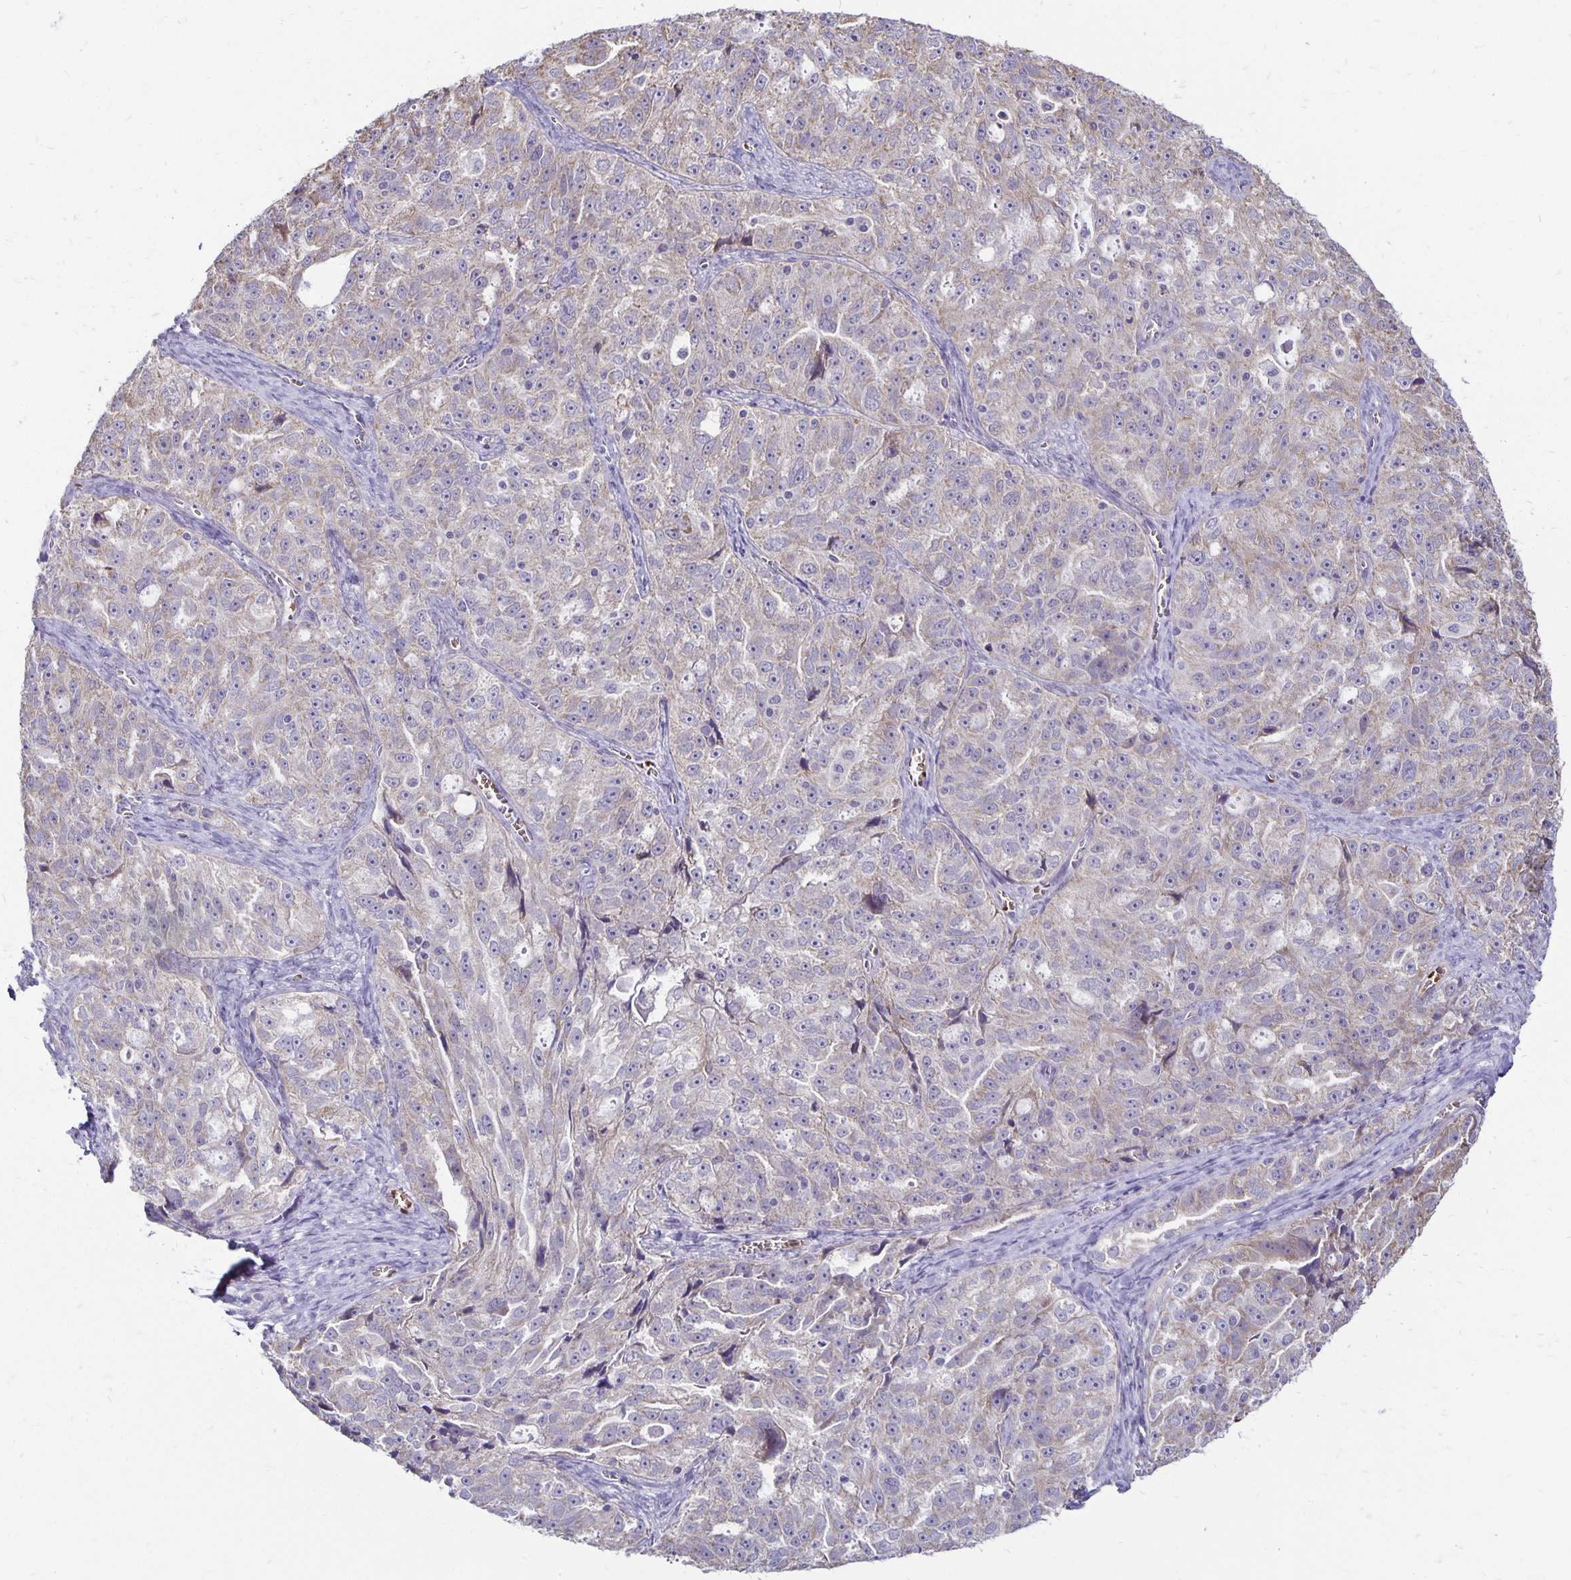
{"staining": {"intensity": "negative", "quantity": "none", "location": "none"}, "tissue": "ovarian cancer", "cell_type": "Tumor cells", "image_type": "cancer", "snomed": [{"axis": "morphology", "description": "Cystadenocarcinoma, serous, NOS"}, {"axis": "topography", "description": "Ovary"}], "caption": "The image exhibits no significant staining in tumor cells of ovarian cancer.", "gene": "FN3K", "patient": {"sex": "female", "age": 51}}